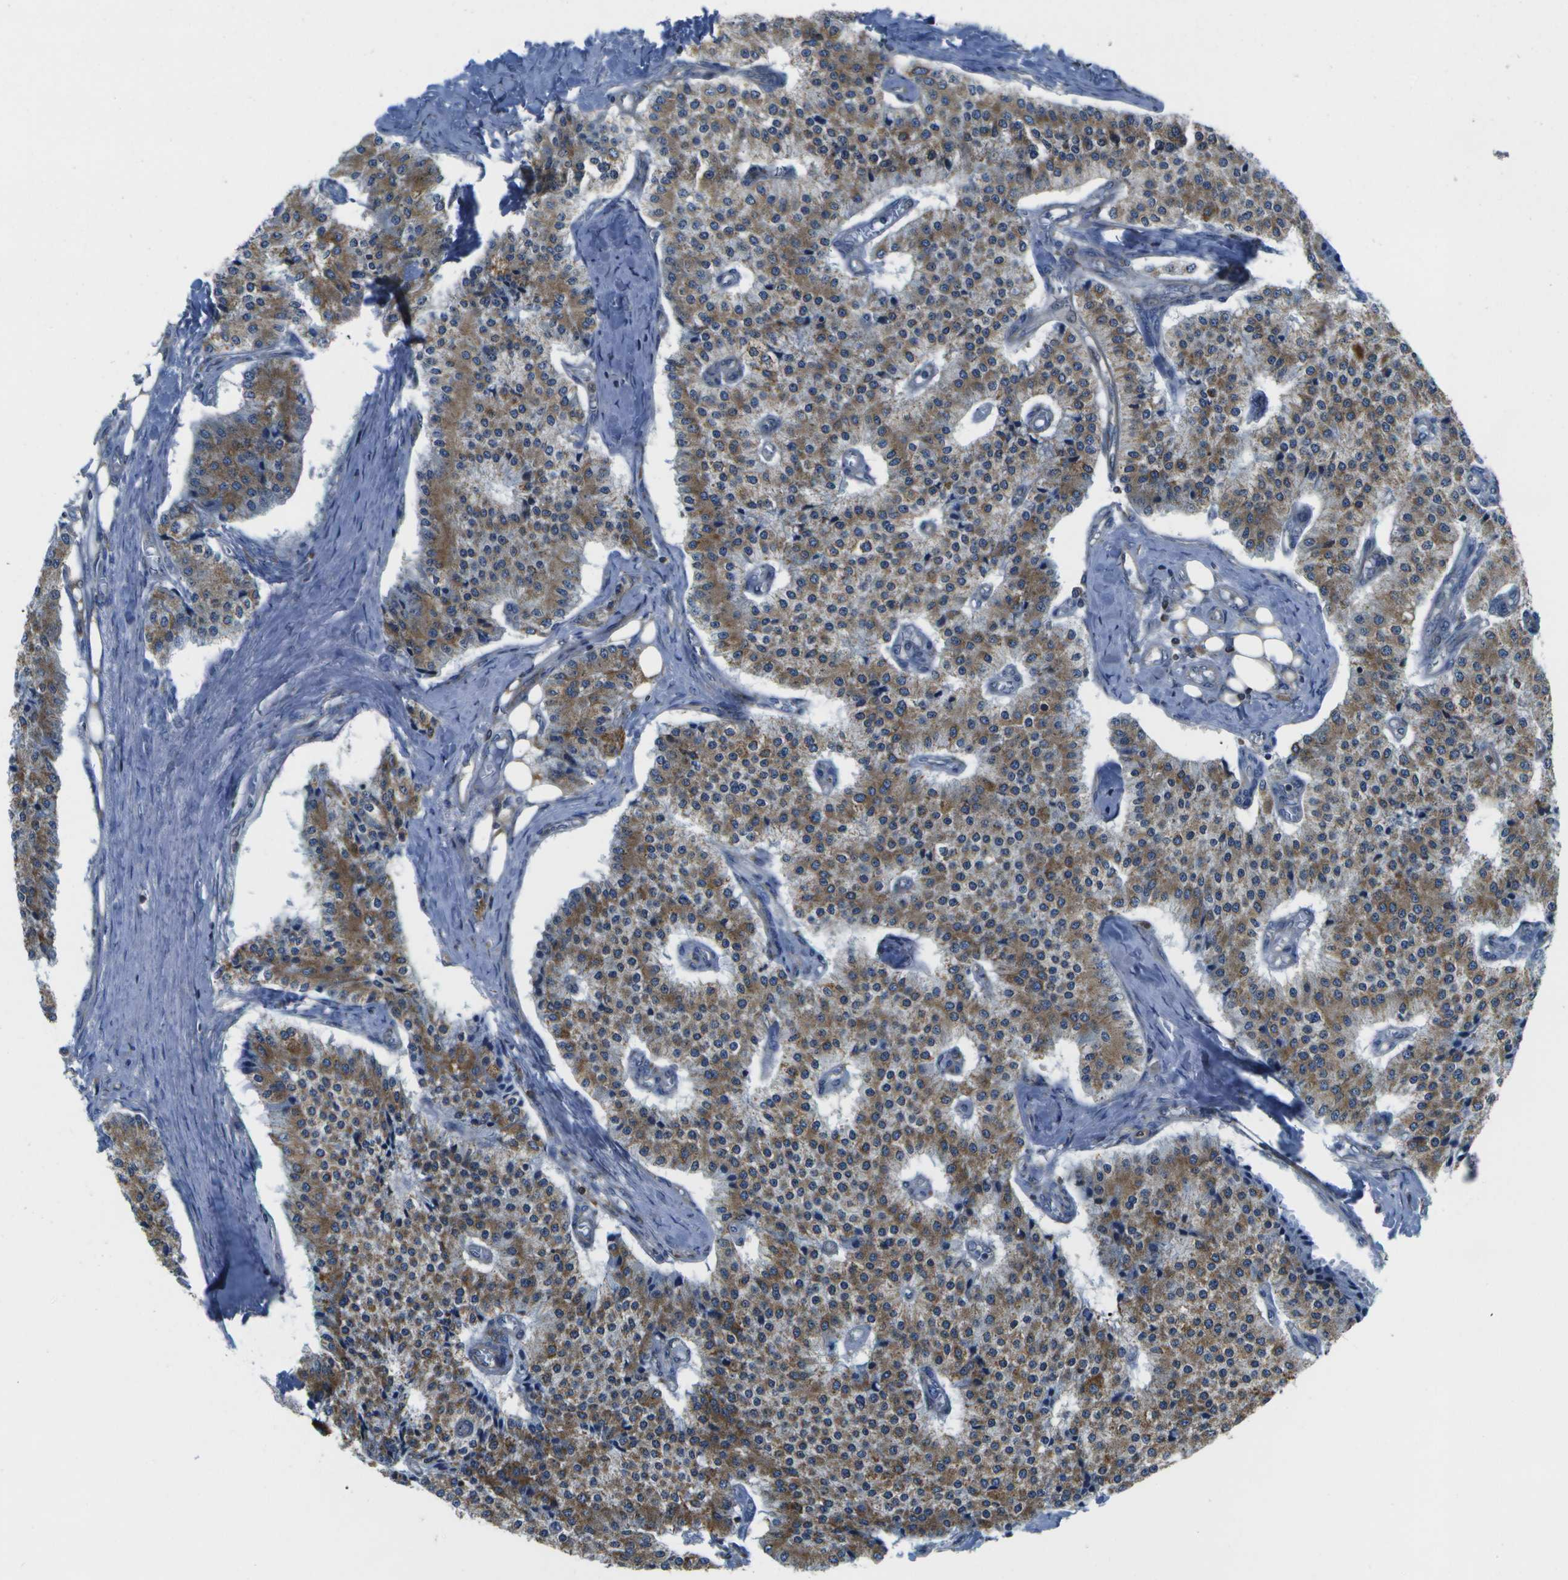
{"staining": {"intensity": "moderate", "quantity": ">75%", "location": "cytoplasmic/membranous"}, "tissue": "carcinoid", "cell_type": "Tumor cells", "image_type": "cancer", "snomed": [{"axis": "morphology", "description": "Carcinoid, malignant, NOS"}, {"axis": "topography", "description": "Colon"}], "caption": "Immunohistochemical staining of human carcinoid reveals medium levels of moderate cytoplasmic/membranous protein expression in approximately >75% of tumor cells.", "gene": "GDF5", "patient": {"sex": "female", "age": 52}}